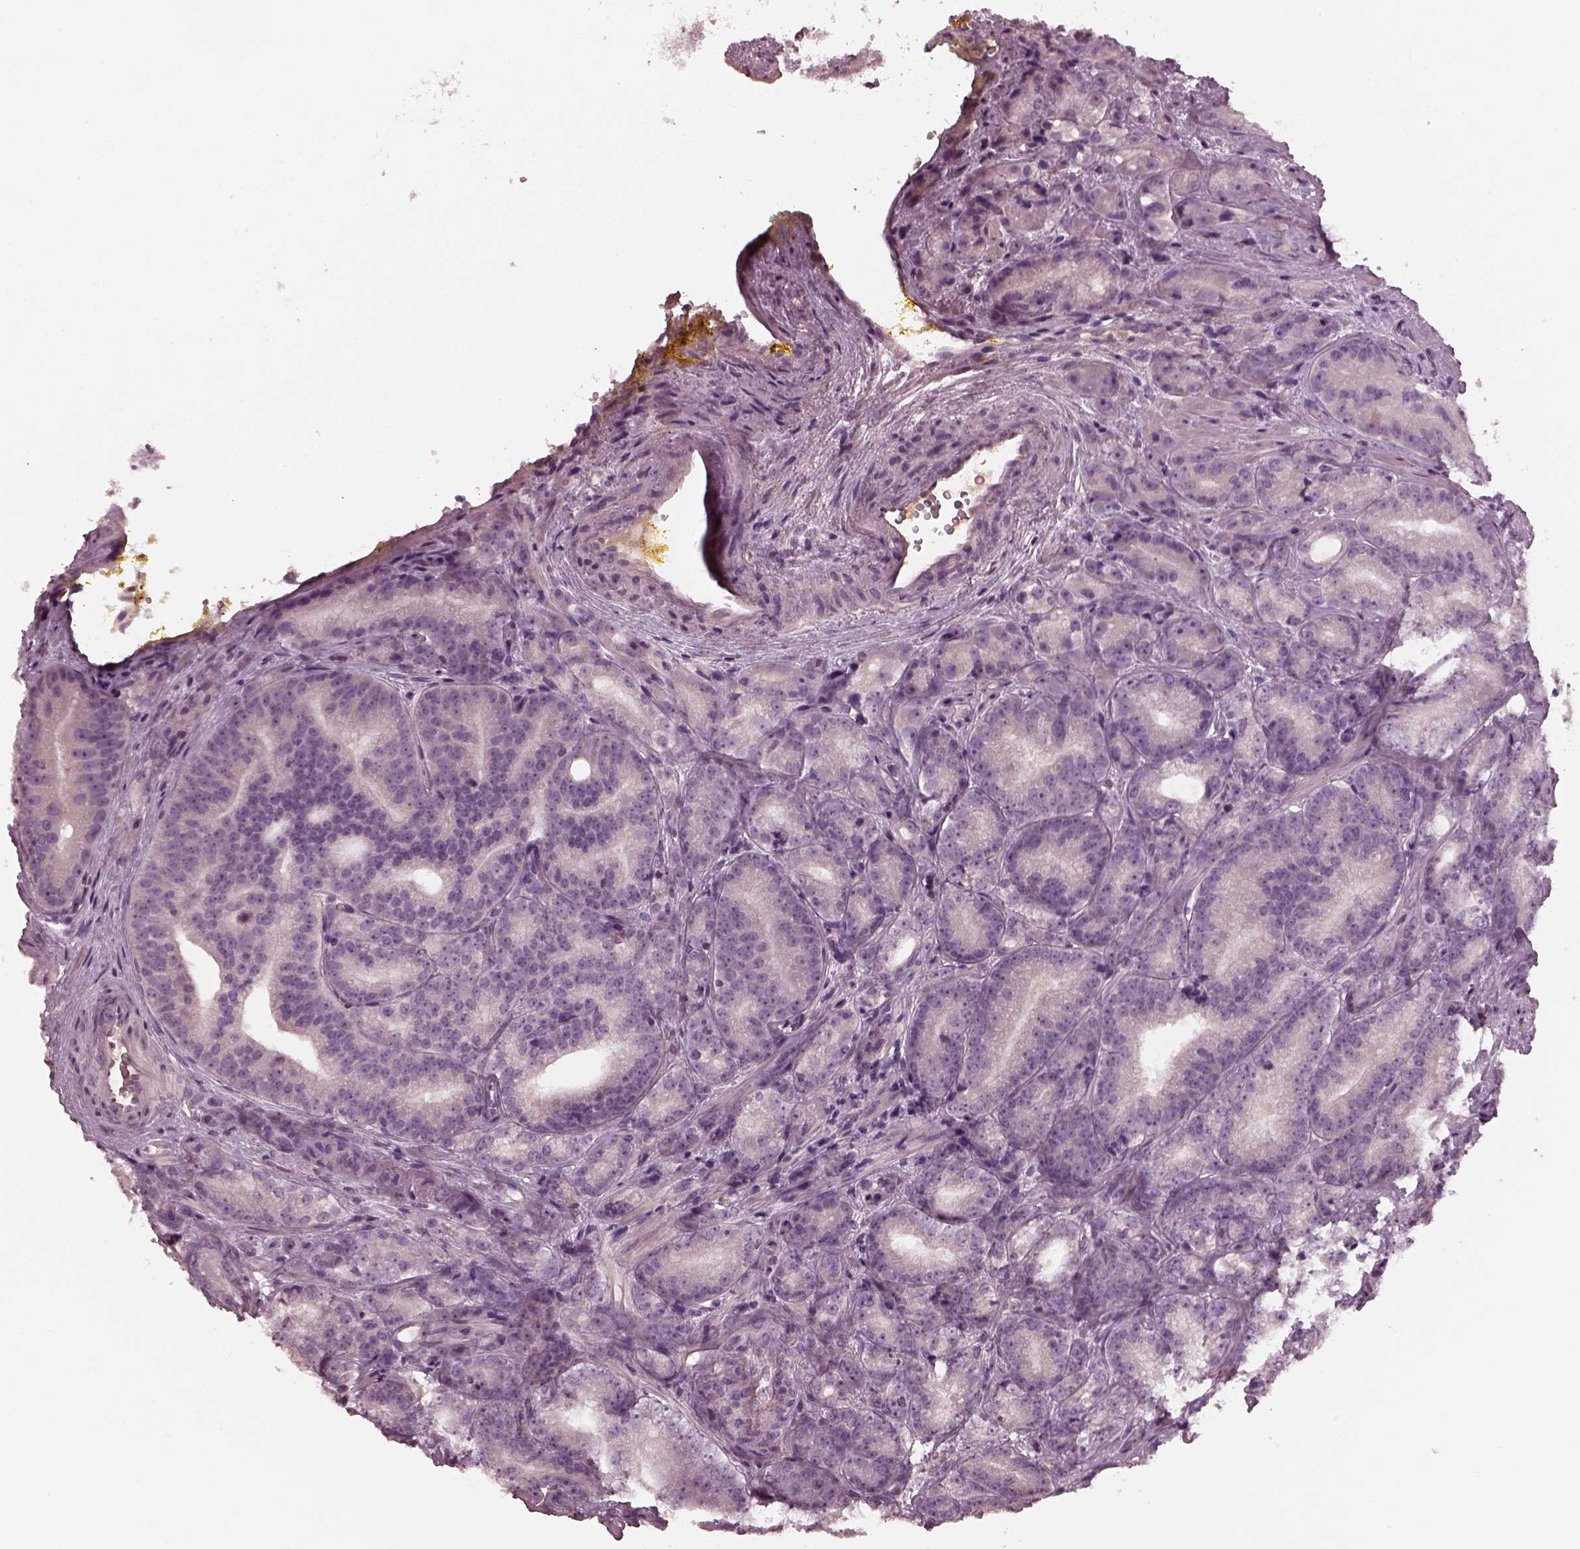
{"staining": {"intensity": "negative", "quantity": "none", "location": "none"}, "tissue": "prostate cancer", "cell_type": "Tumor cells", "image_type": "cancer", "snomed": [{"axis": "morphology", "description": "Adenocarcinoma, NOS"}, {"axis": "topography", "description": "Prostate"}], "caption": "This is an immunohistochemistry (IHC) micrograph of prostate adenocarcinoma. There is no positivity in tumor cells.", "gene": "PORCN", "patient": {"sex": "male", "age": 63}}